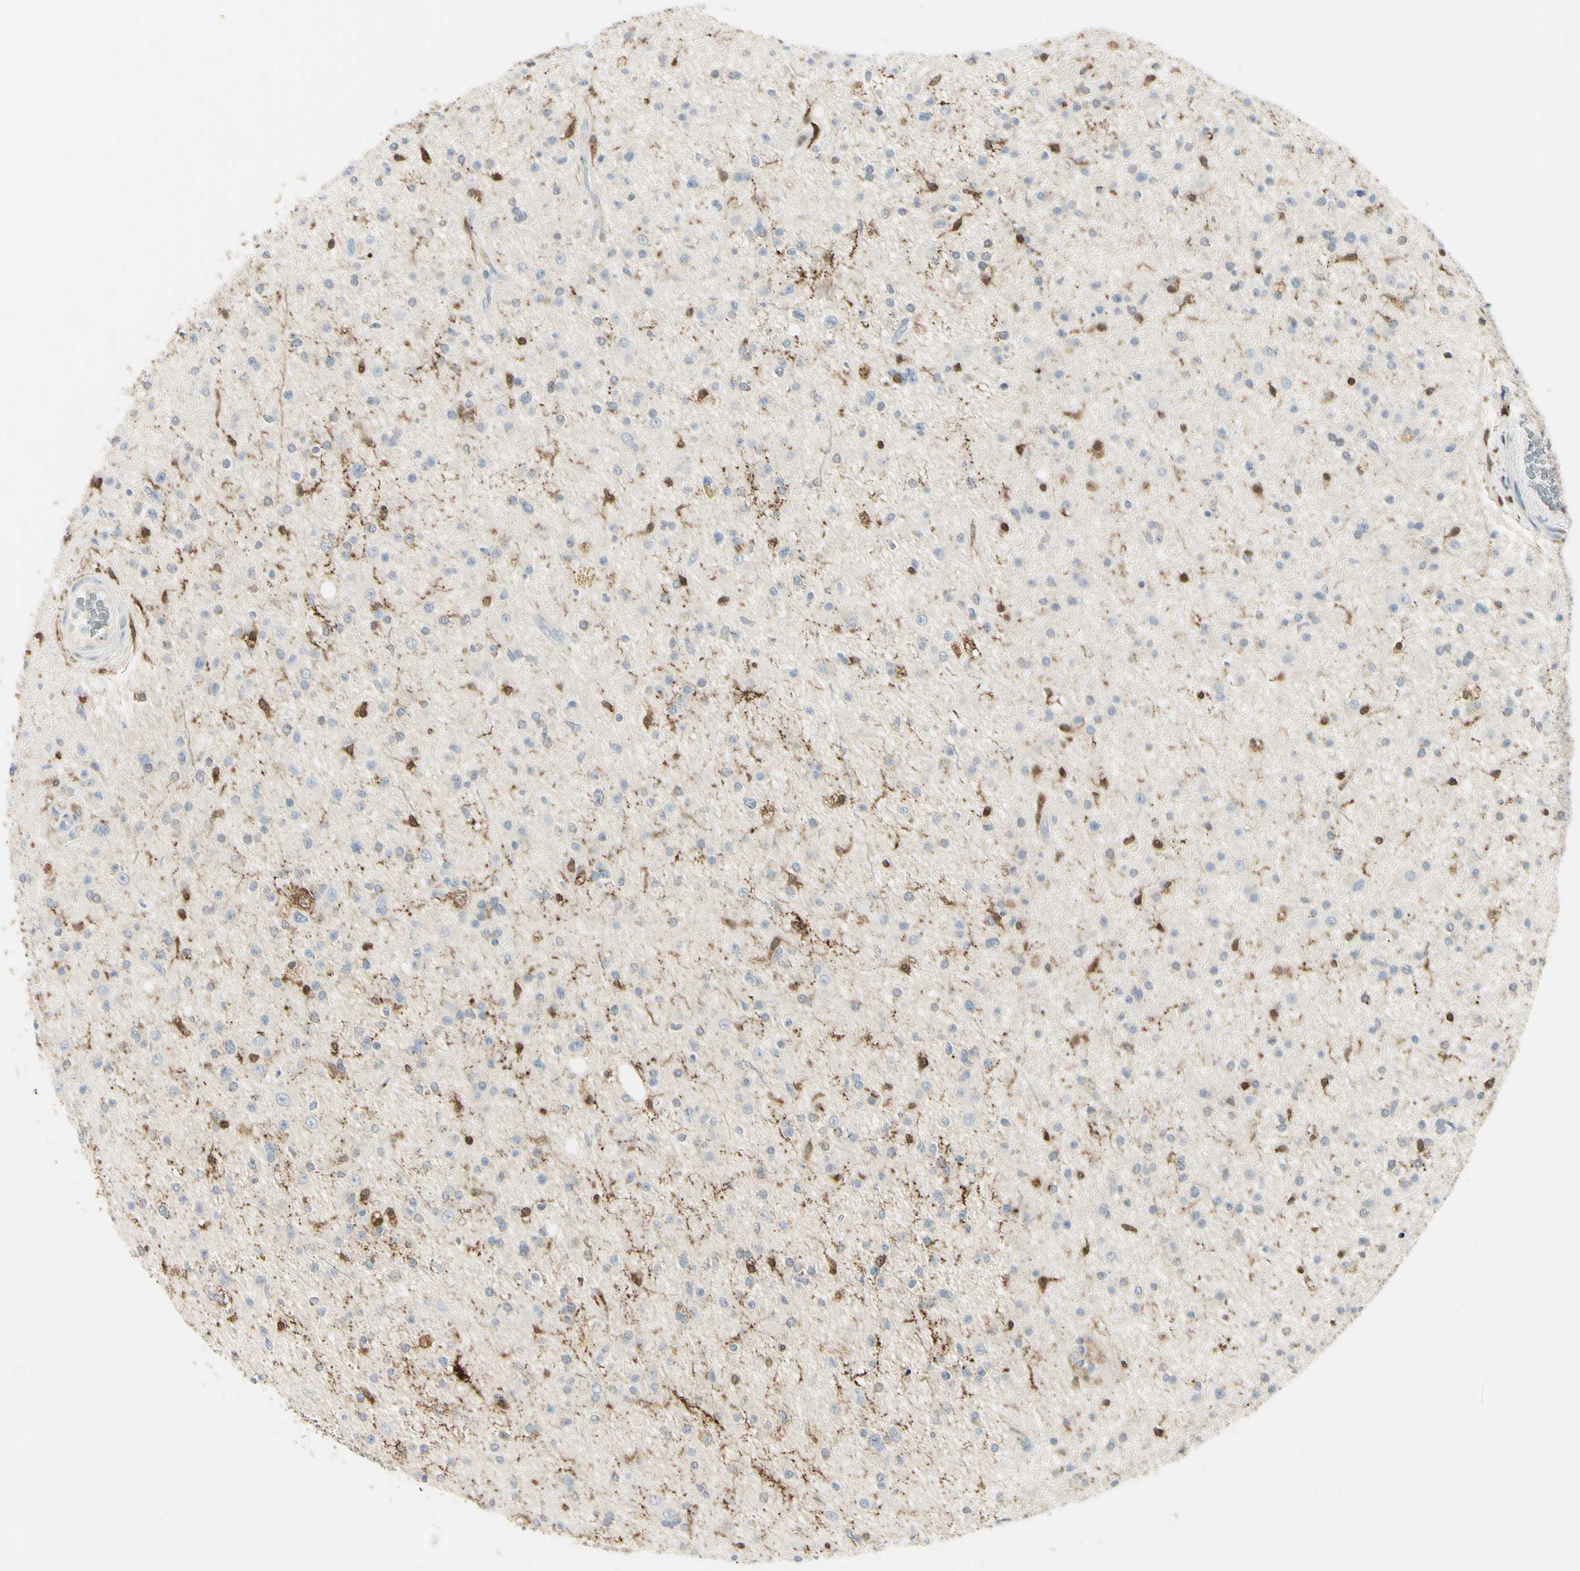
{"staining": {"intensity": "weak", "quantity": ">75%", "location": "cytoplasmic/membranous"}, "tissue": "glioma", "cell_type": "Tumor cells", "image_type": "cancer", "snomed": [{"axis": "morphology", "description": "Glioma, malignant, High grade"}, {"axis": "topography", "description": "Brain"}], "caption": "Immunohistochemical staining of human glioma displays weak cytoplasmic/membranous protein expression in about >75% of tumor cells. (IHC, brightfield microscopy, high magnification).", "gene": "CYRIB", "patient": {"sex": "male", "age": 33}}